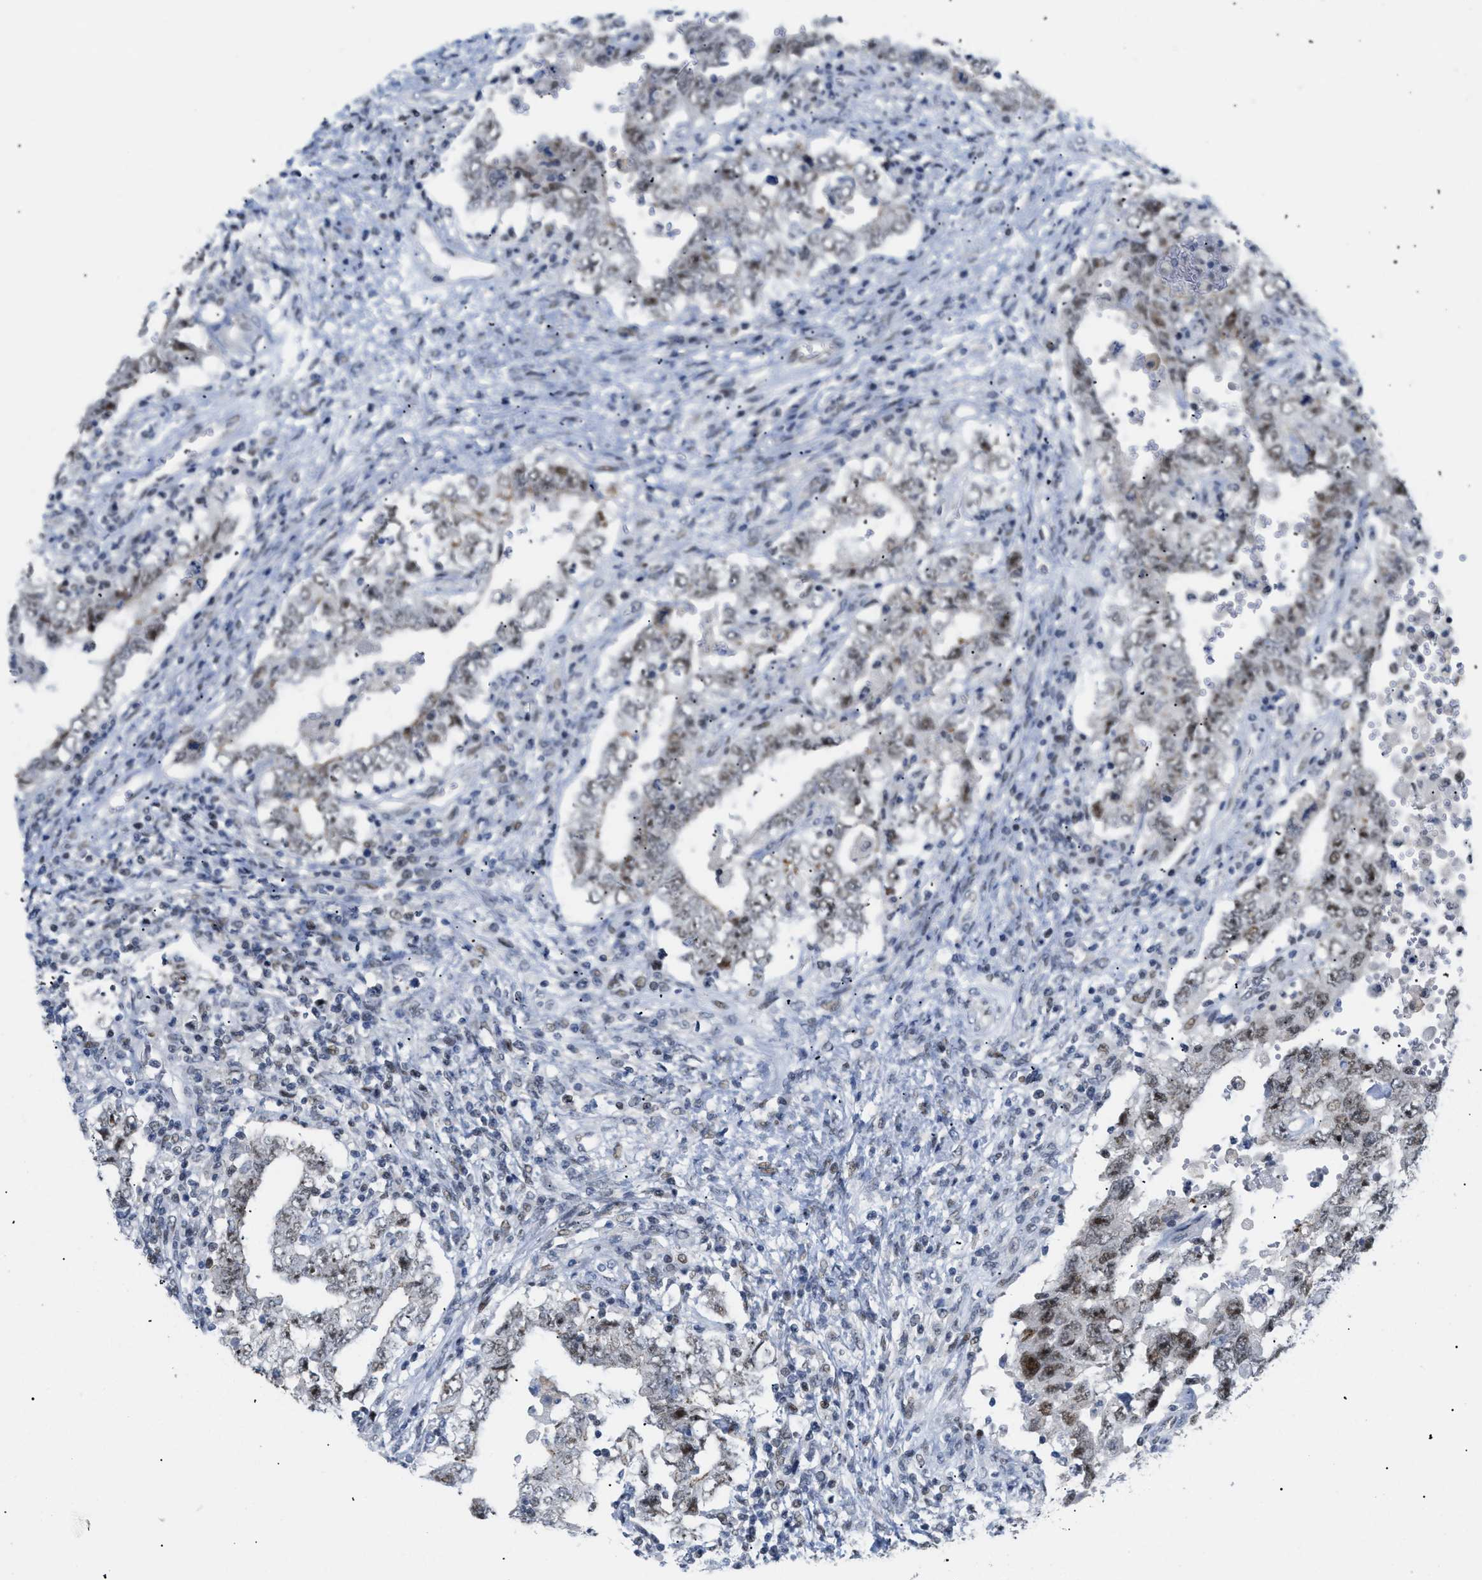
{"staining": {"intensity": "moderate", "quantity": ">75%", "location": "nuclear"}, "tissue": "testis cancer", "cell_type": "Tumor cells", "image_type": "cancer", "snomed": [{"axis": "morphology", "description": "Carcinoma, Embryonal, NOS"}, {"axis": "topography", "description": "Testis"}], "caption": "Human testis cancer (embryonal carcinoma) stained for a protein (brown) shows moderate nuclear positive staining in about >75% of tumor cells.", "gene": "MED1", "patient": {"sex": "male", "age": 26}}